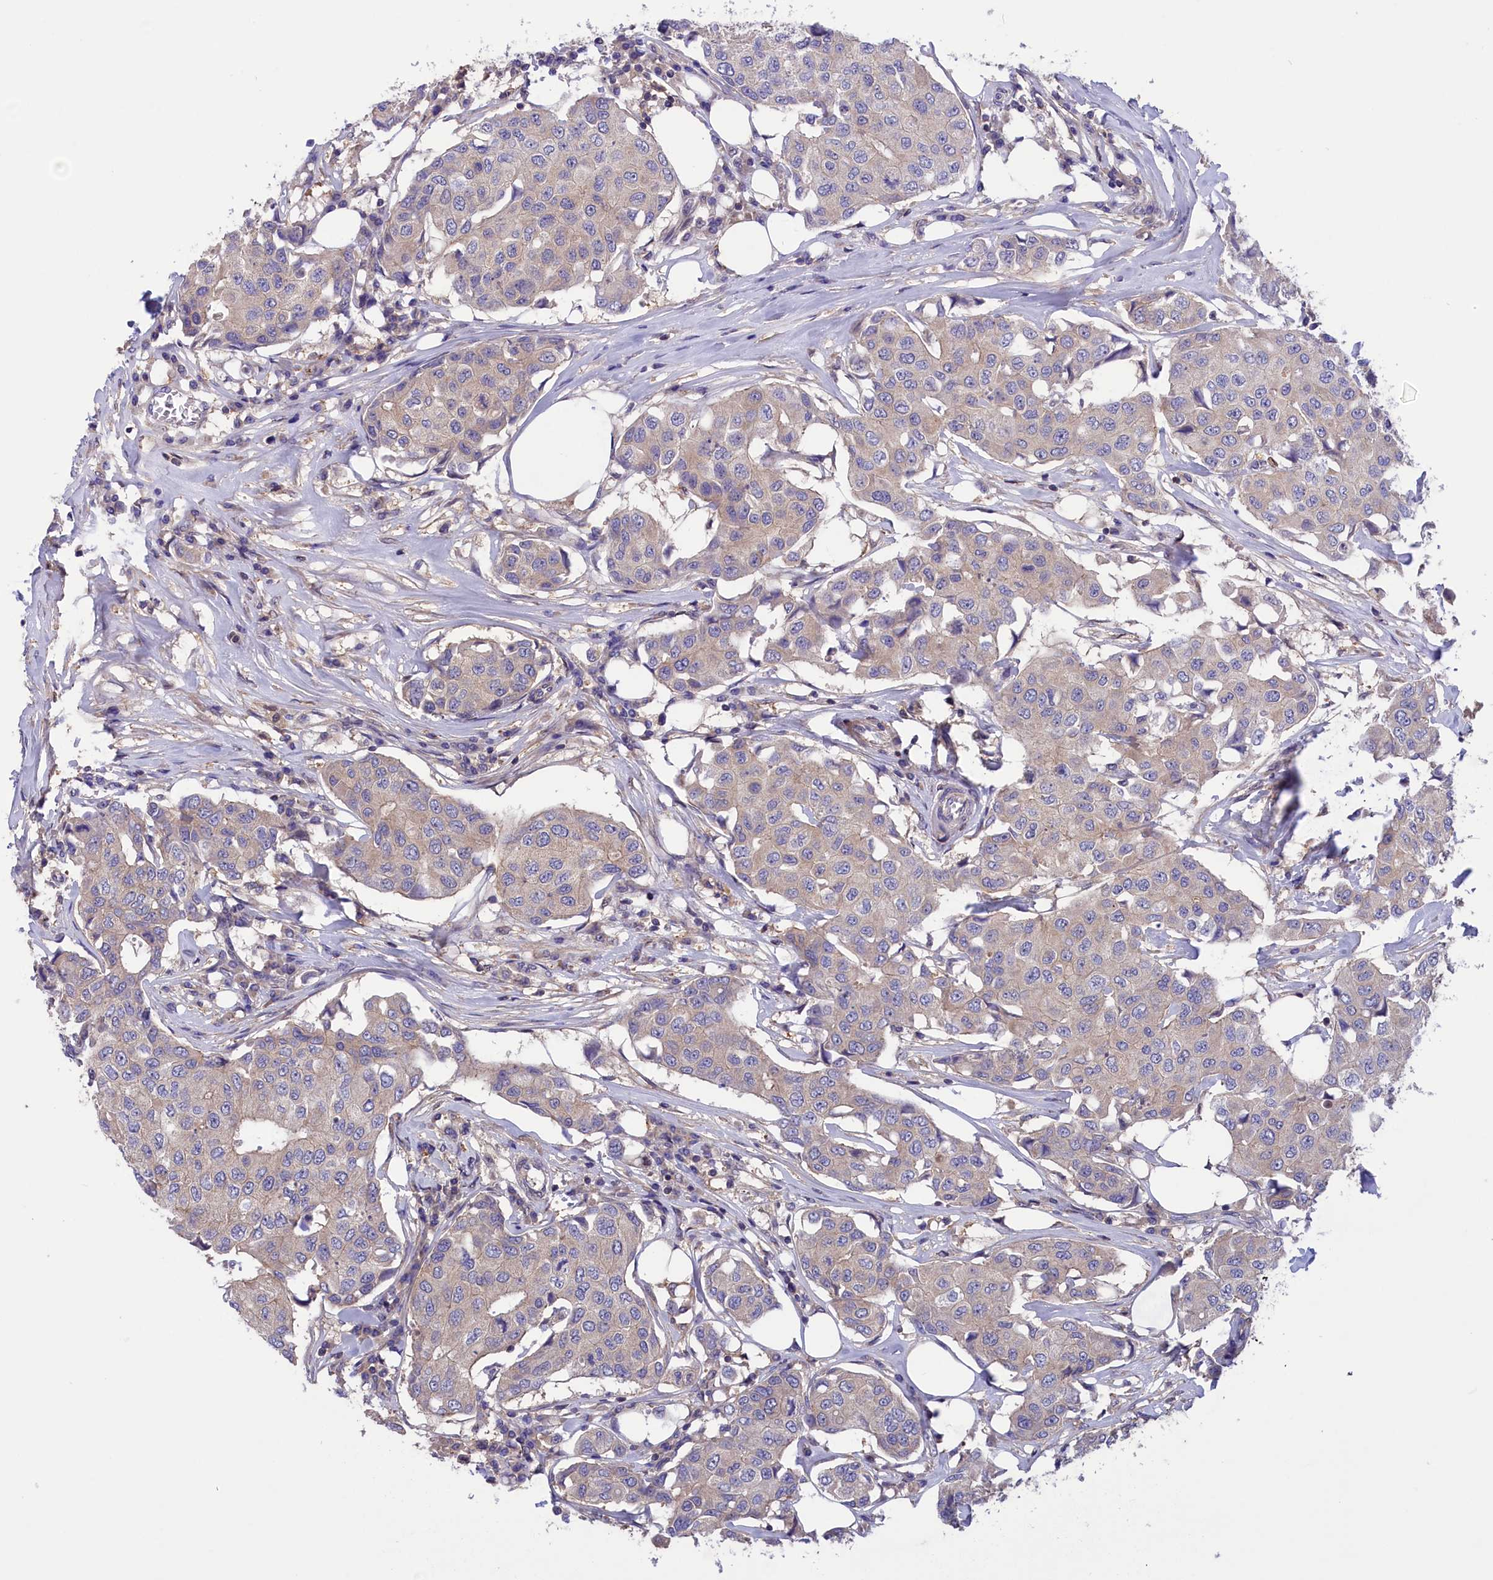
{"staining": {"intensity": "weak", "quantity": "<25%", "location": "cytoplasmic/membranous"}, "tissue": "breast cancer", "cell_type": "Tumor cells", "image_type": "cancer", "snomed": [{"axis": "morphology", "description": "Duct carcinoma"}, {"axis": "topography", "description": "Breast"}], "caption": "Histopathology image shows no significant protein expression in tumor cells of breast cancer.", "gene": "AMDHD2", "patient": {"sex": "female", "age": 80}}